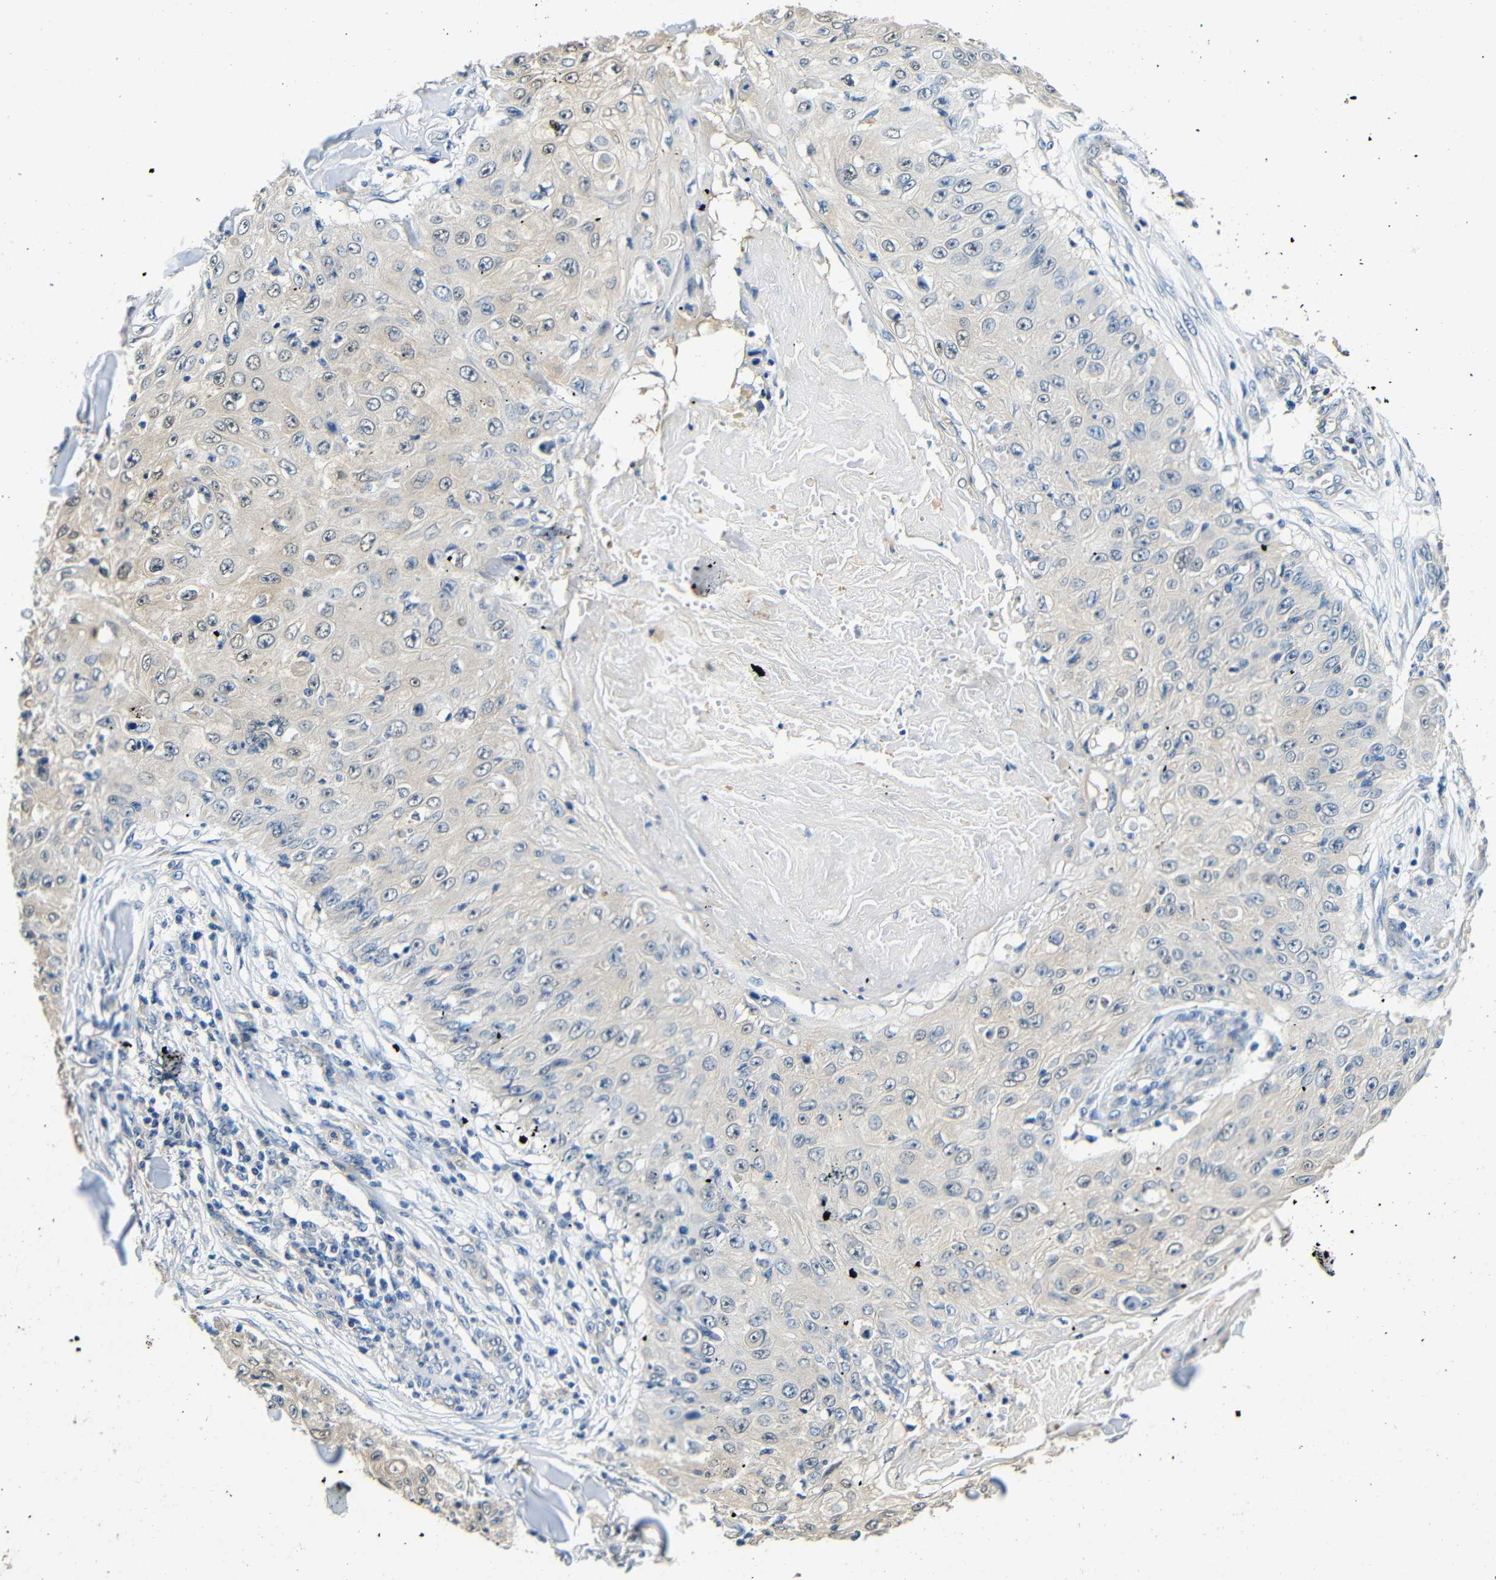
{"staining": {"intensity": "weak", "quantity": "<25%", "location": "cytoplasmic/membranous"}, "tissue": "skin cancer", "cell_type": "Tumor cells", "image_type": "cancer", "snomed": [{"axis": "morphology", "description": "Squamous cell carcinoma, NOS"}, {"axis": "topography", "description": "Skin"}], "caption": "Skin cancer (squamous cell carcinoma) was stained to show a protein in brown. There is no significant staining in tumor cells.", "gene": "ADAP1", "patient": {"sex": "male", "age": 86}}